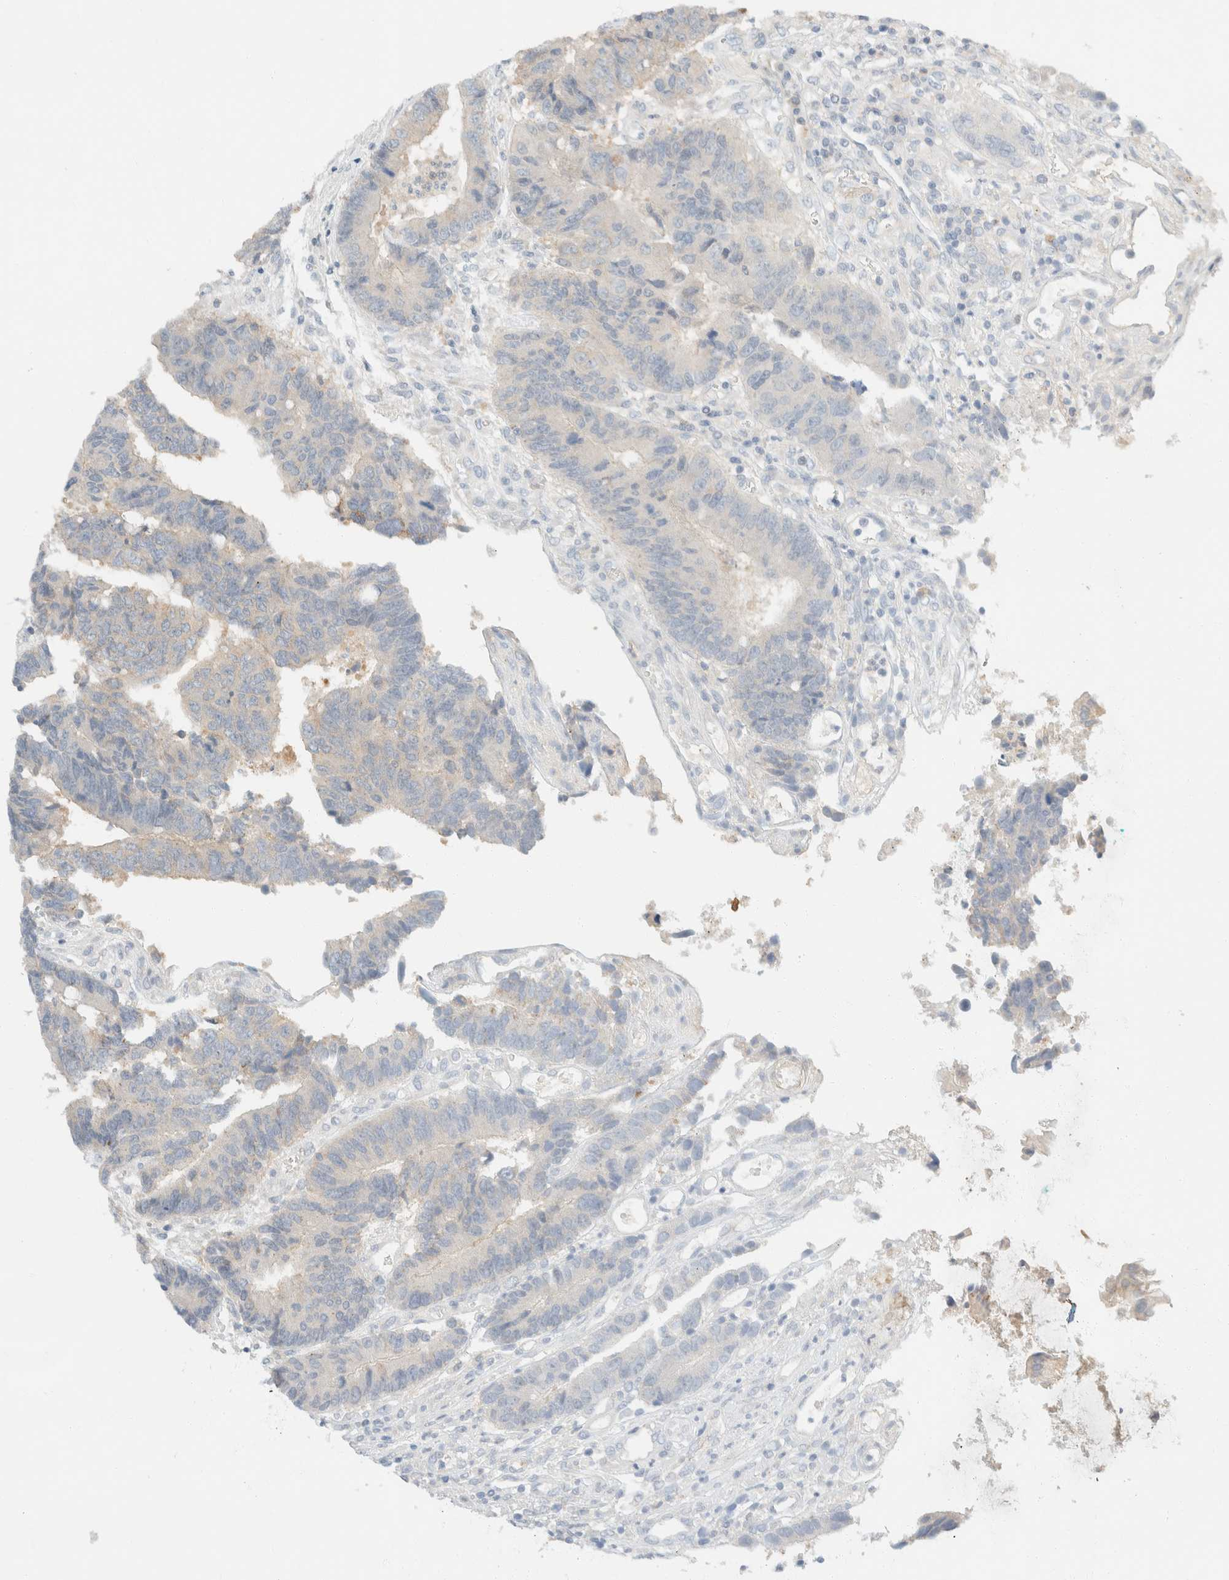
{"staining": {"intensity": "negative", "quantity": "none", "location": "none"}, "tissue": "colorectal cancer", "cell_type": "Tumor cells", "image_type": "cancer", "snomed": [{"axis": "morphology", "description": "Adenocarcinoma, NOS"}, {"axis": "topography", "description": "Rectum"}], "caption": "The micrograph reveals no significant positivity in tumor cells of colorectal cancer (adenocarcinoma). (DAB (3,3'-diaminobenzidine) immunohistochemistry (IHC) with hematoxylin counter stain).", "gene": "SH3GLB2", "patient": {"sex": "male", "age": 84}}